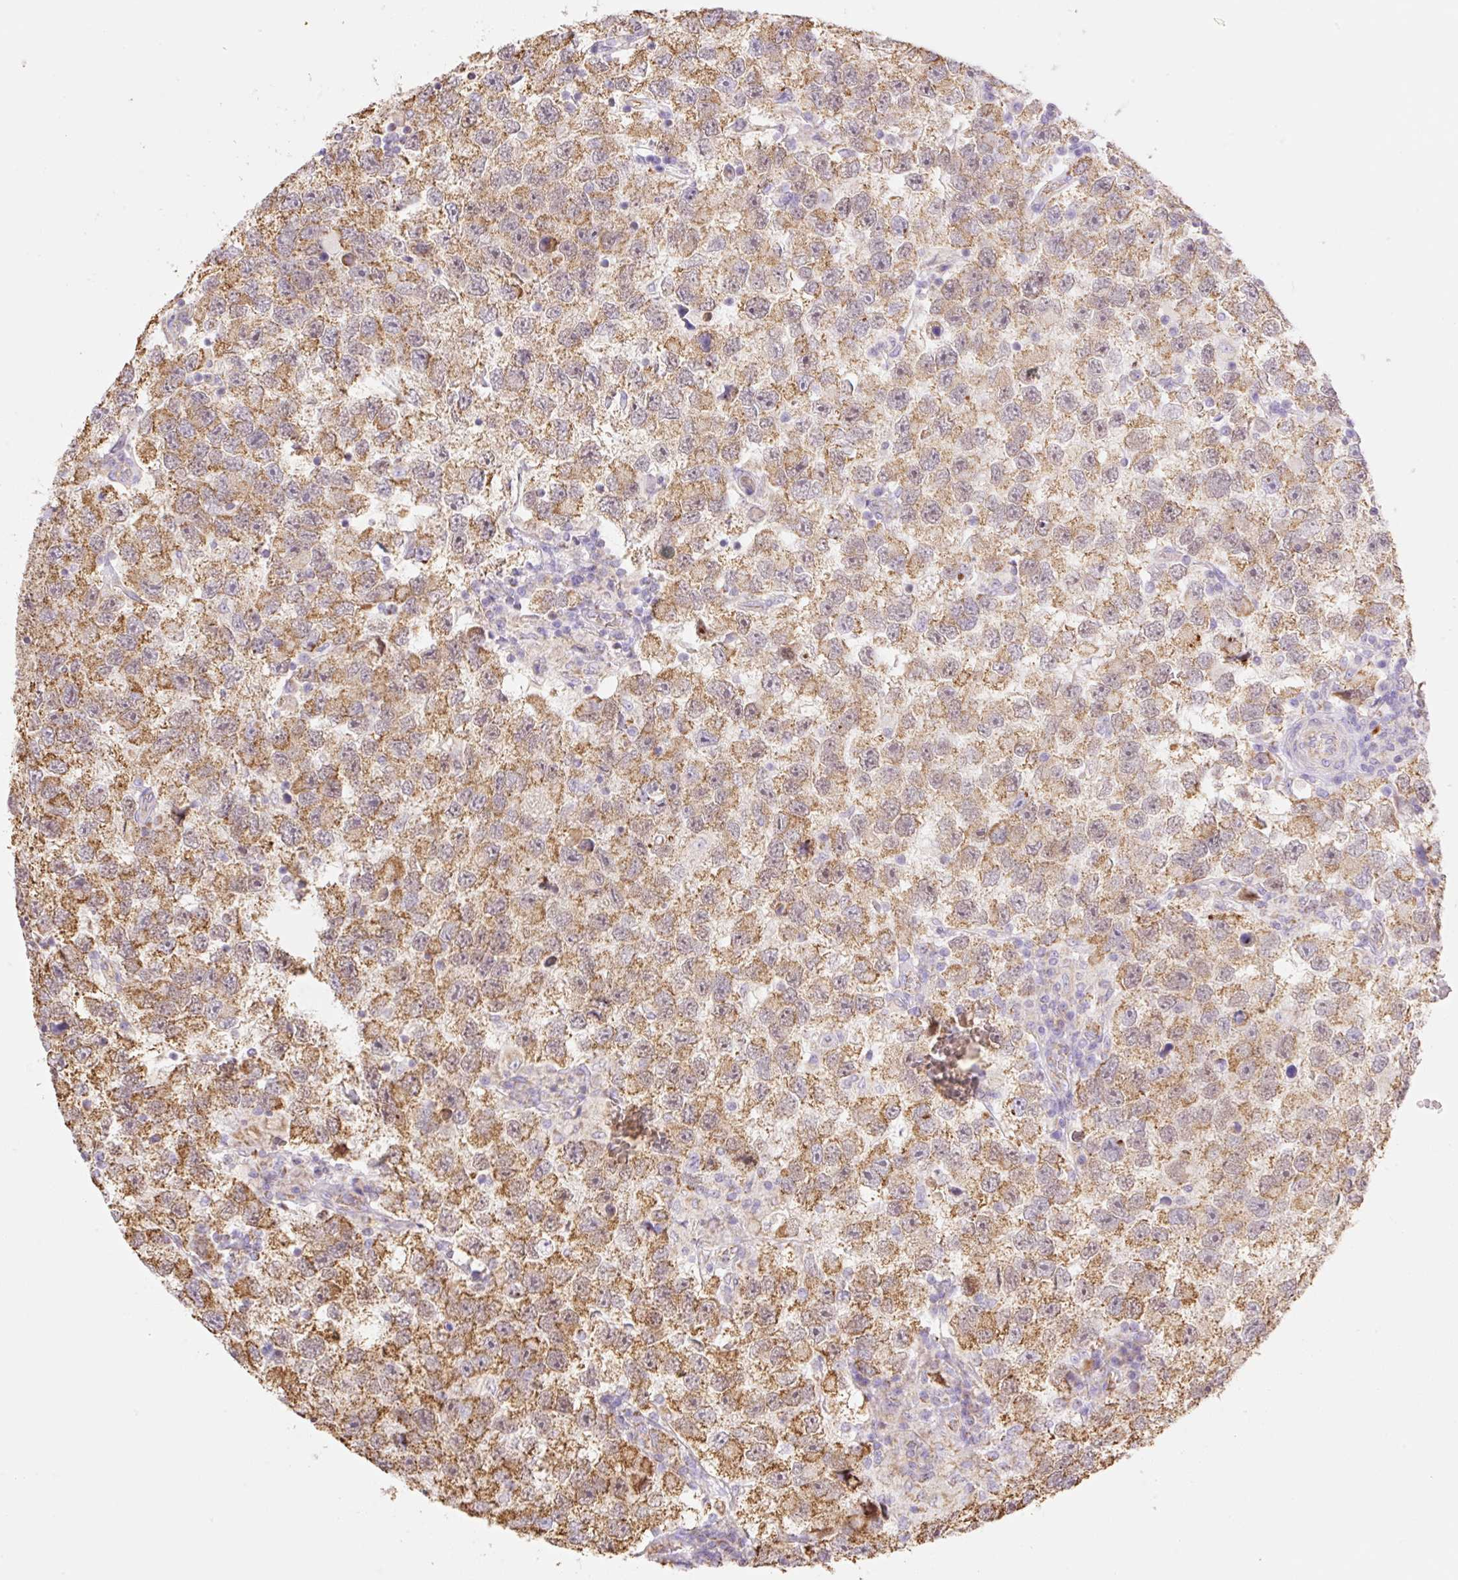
{"staining": {"intensity": "moderate", "quantity": ">75%", "location": "cytoplasmic/membranous"}, "tissue": "testis cancer", "cell_type": "Tumor cells", "image_type": "cancer", "snomed": [{"axis": "morphology", "description": "Seminoma, NOS"}, {"axis": "topography", "description": "Testis"}], "caption": "Immunohistochemistry (IHC) staining of testis cancer, which demonstrates medium levels of moderate cytoplasmic/membranous expression in approximately >75% of tumor cells indicating moderate cytoplasmic/membranous protein positivity. The staining was performed using DAB (3,3'-diaminobenzidine) (brown) for protein detection and nuclei were counterstained in hematoxylin (blue).", "gene": "ESAM", "patient": {"sex": "male", "age": 26}}